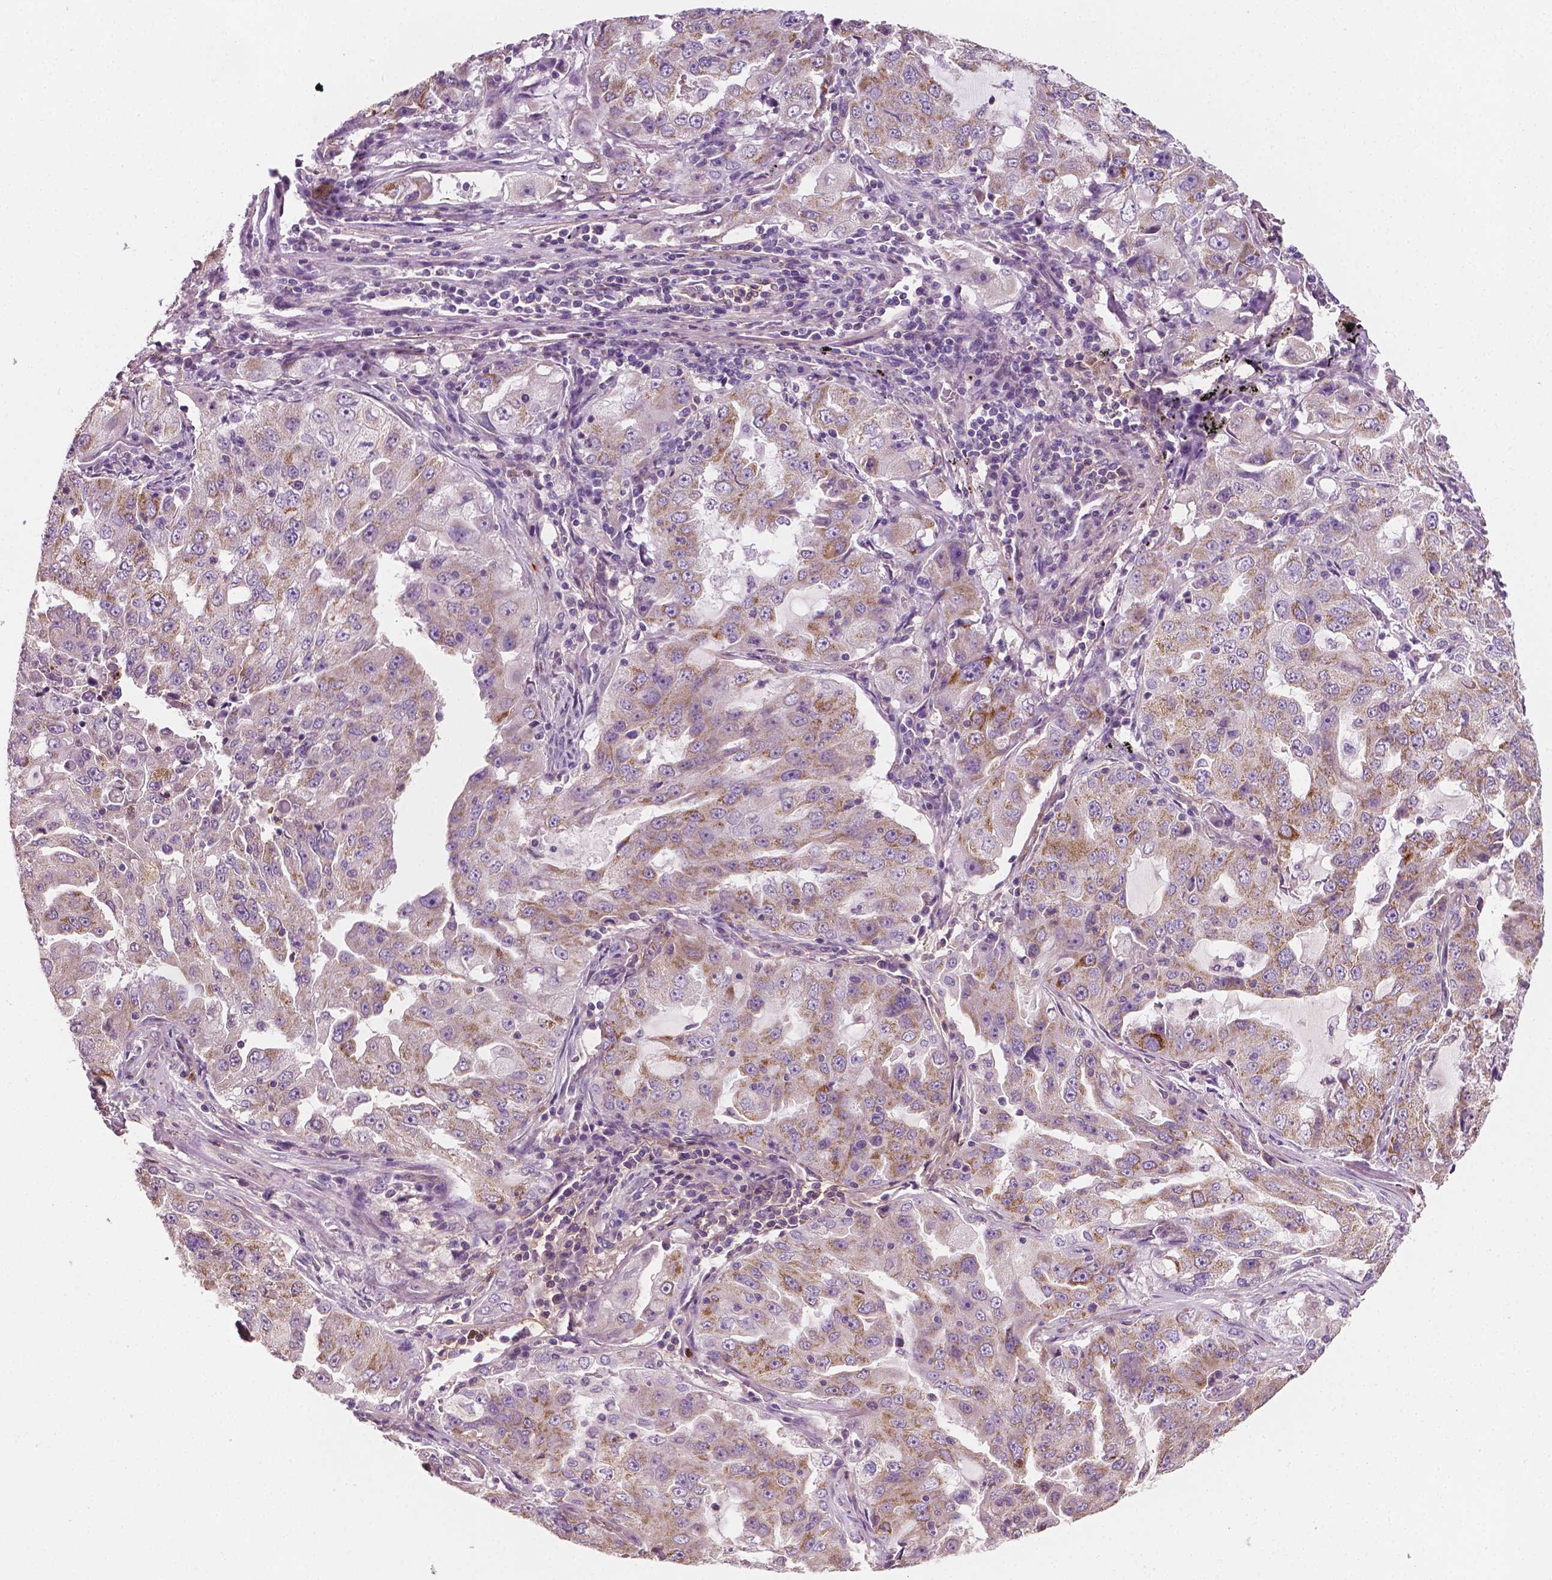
{"staining": {"intensity": "moderate", "quantity": "25%-75%", "location": "cytoplasmic/membranous"}, "tissue": "lung cancer", "cell_type": "Tumor cells", "image_type": "cancer", "snomed": [{"axis": "morphology", "description": "Adenocarcinoma, NOS"}, {"axis": "topography", "description": "Lung"}], "caption": "Lung adenocarcinoma stained with a brown dye displays moderate cytoplasmic/membranous positive expression in about 25%-75% of tumor cells.", "gene": "PTX3", "patient": {"sex": "female", "age": 61}}